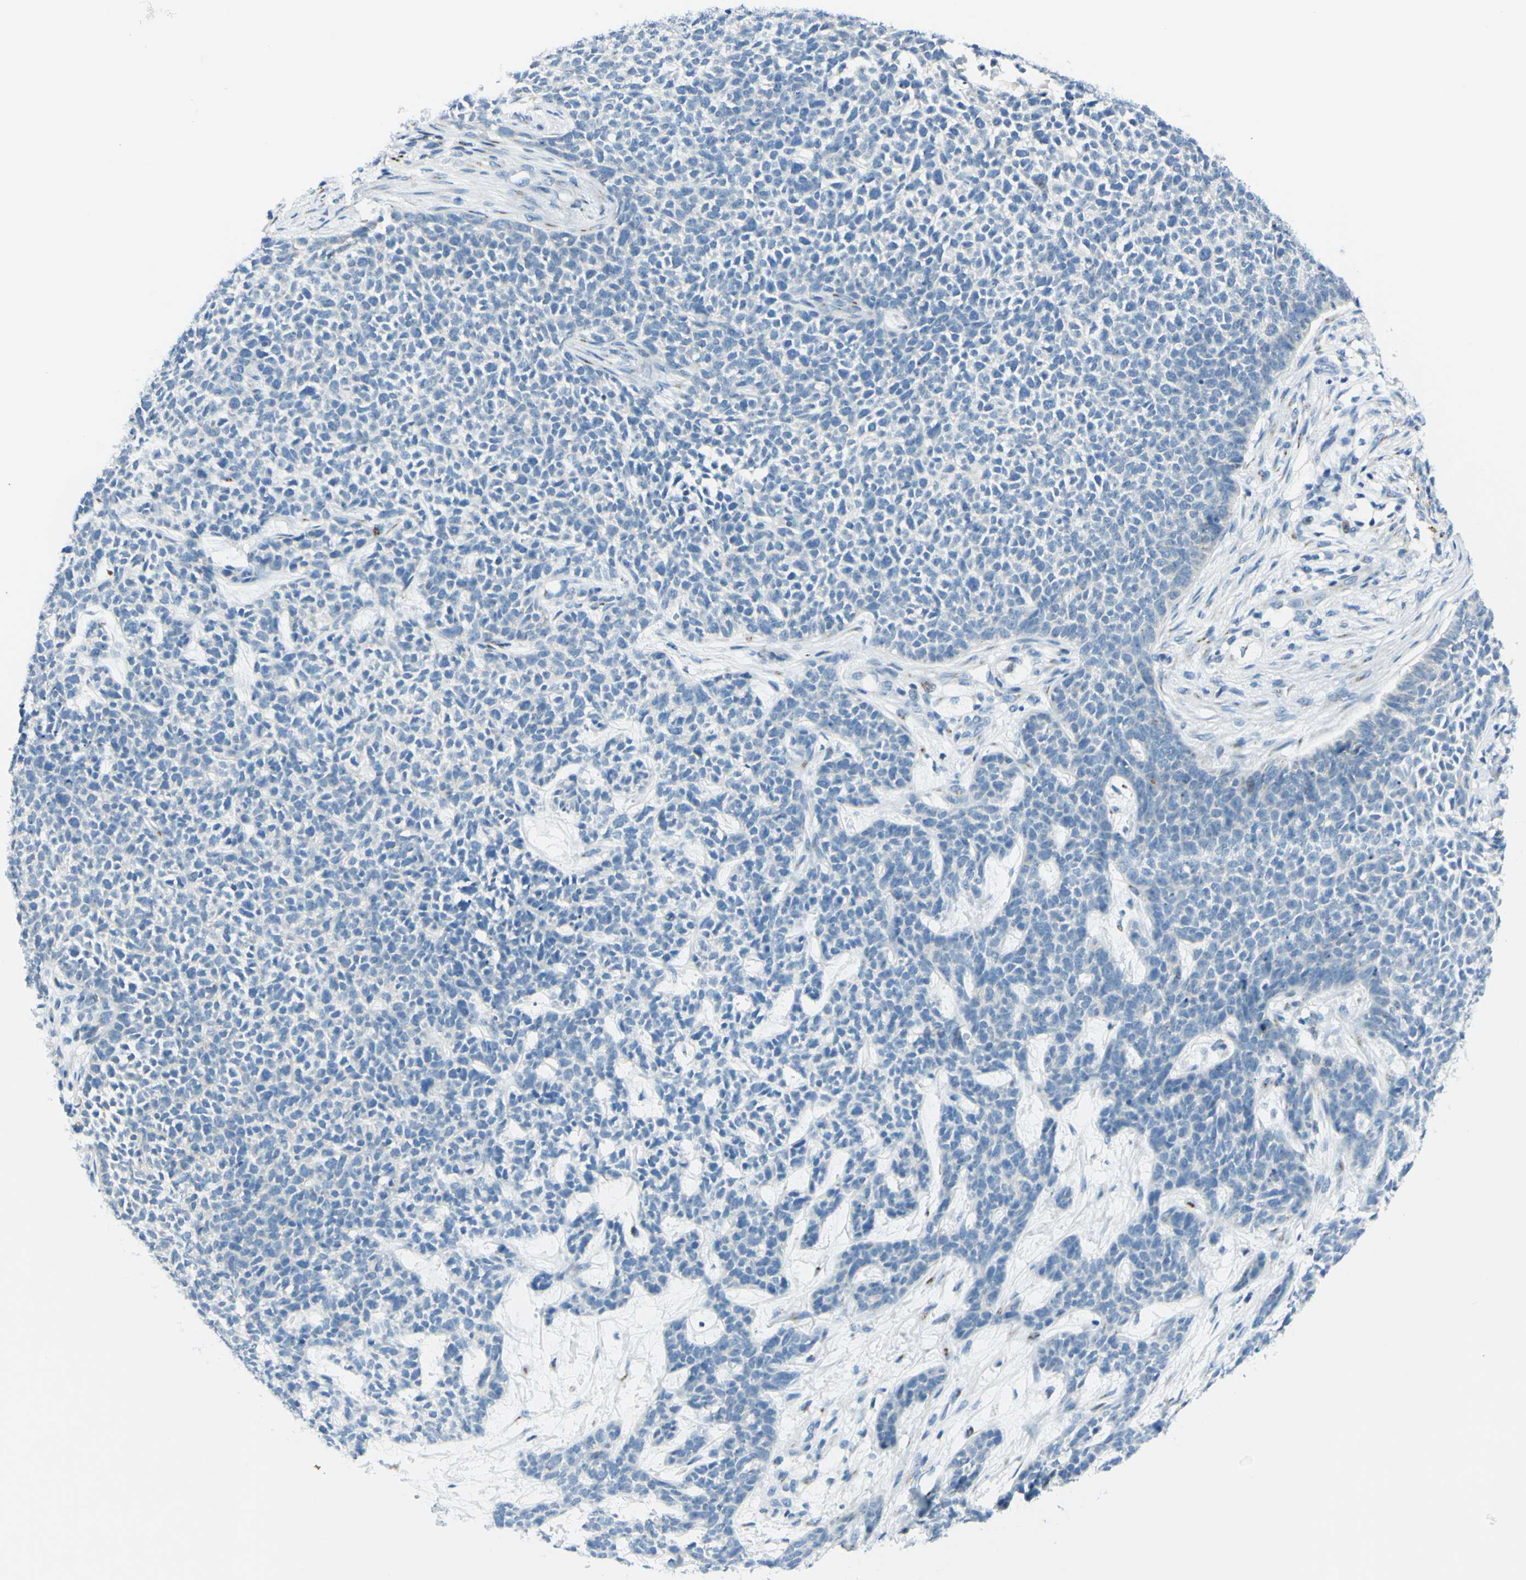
{"staining": {"intensity": "negative", "quantity": "none", "location": "none"}, "tissue": "skin cancer", "cell_type": "Tumor cells", "image_type": "cancer", "snomed": [{"axis": "morphology", "description": "Basal cell carcinoma"}, {"axis": "topography", "description": "Skin"}], "caption": "High power microscopy micrograph of an immunohistochemistry (IHC) photomicrograph of skin cancer (basal cell carcinoma), revealing no significant positivity in tumor cells.", "gene": "B4GALT1", "patient": {"sex": "female", "age": 84}}